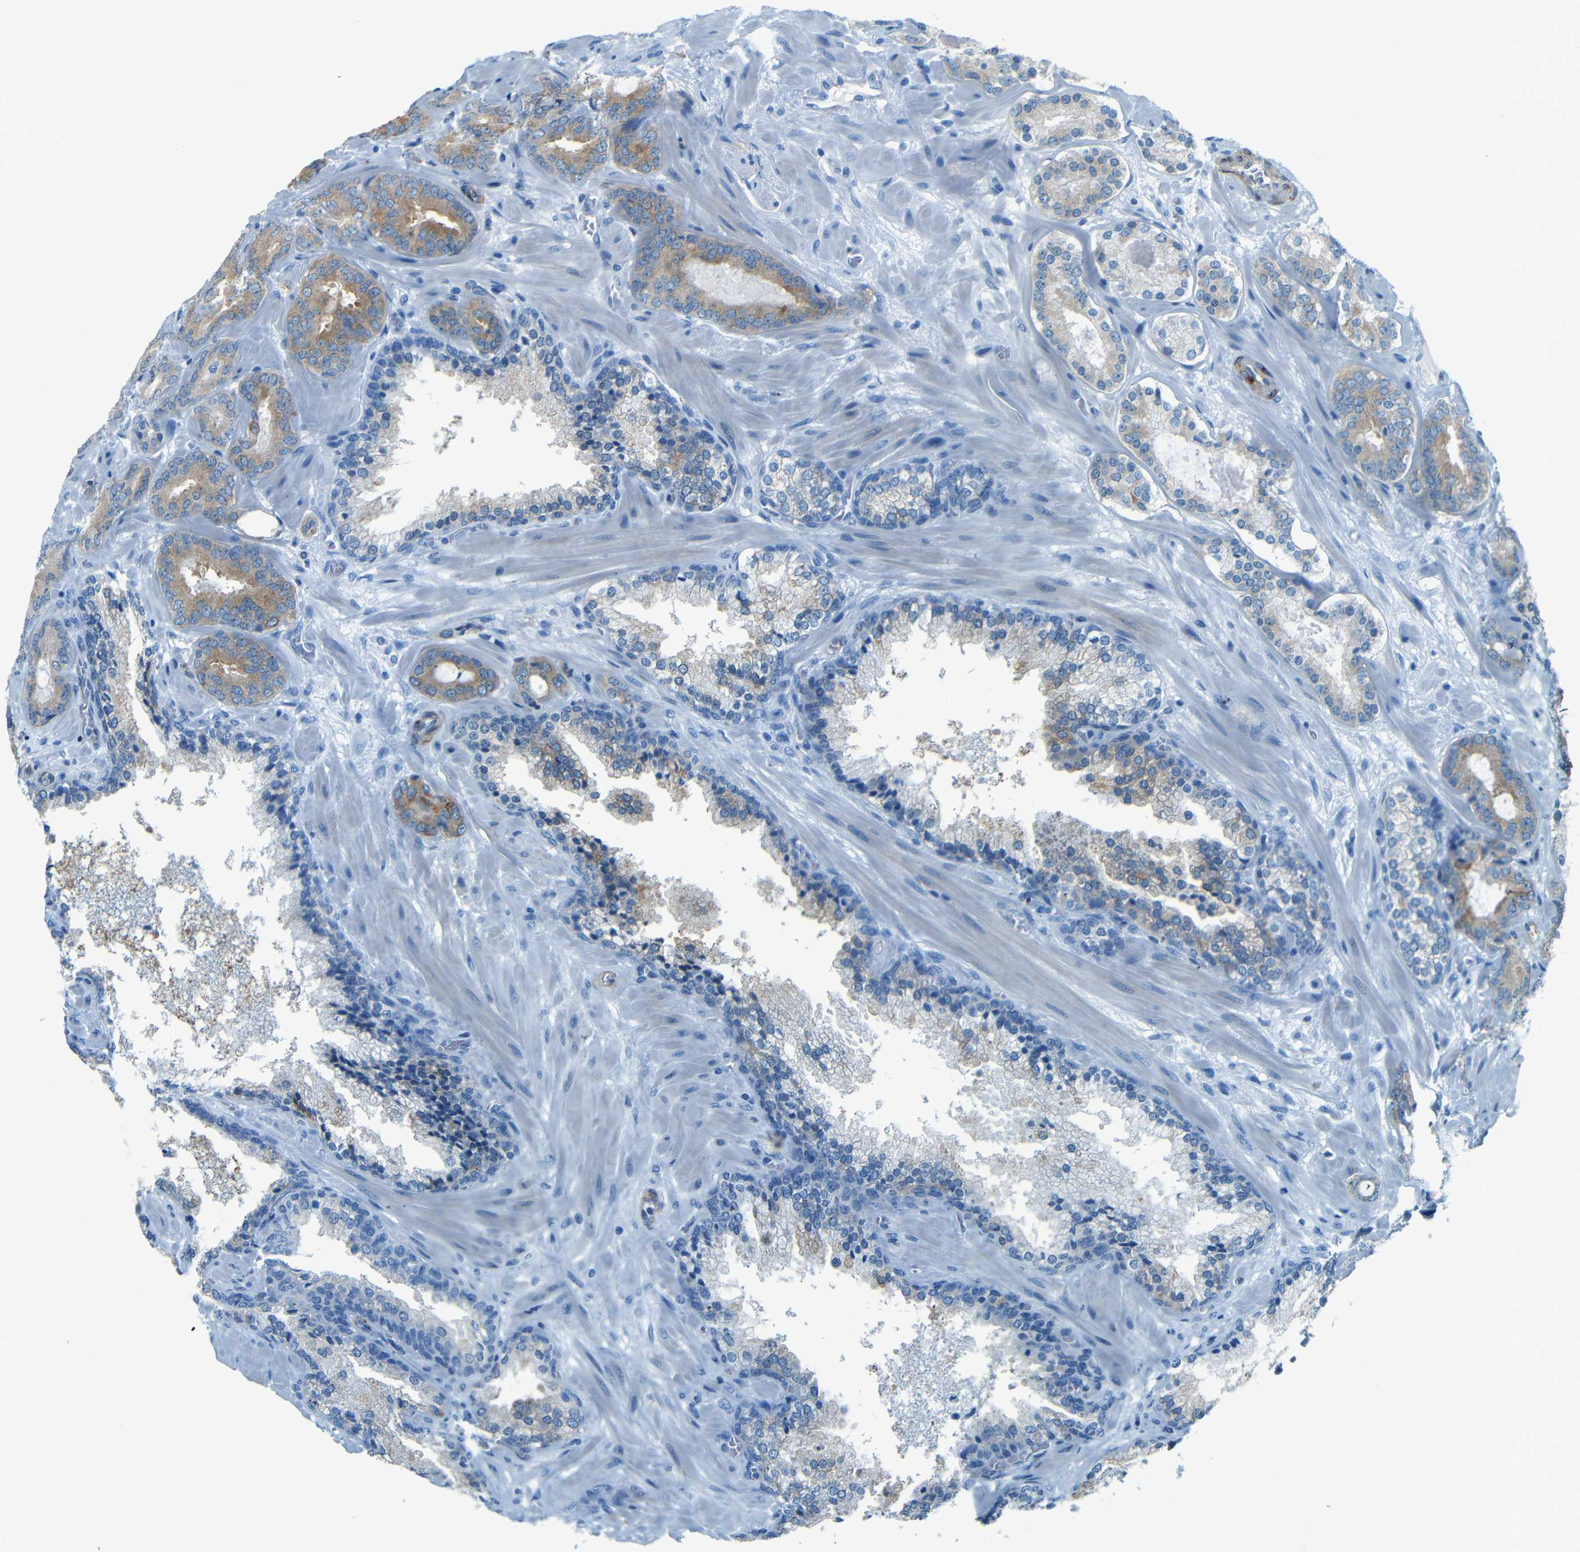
{"staining": {"intensity": "moderate", "quantity": "25%-75%", "location": "cytoplasmic/membranous"}, "tissue": "prostate cancer", "cell_type": "Tumor cells", "image_type": "cancer", "snomed": [{"axis": "morphology", "description": "Adenocarcinoma, Low grade"}, {"axis": "topography", "description": "Prostate"}], "caption": "Moderate cytoplasmic/membranous protein positivity is seen in approximately 25%-75% of tumor cells in prostate cancer.", "gene": "MAP2", "patient": {"sex": "male", "age": 63}}